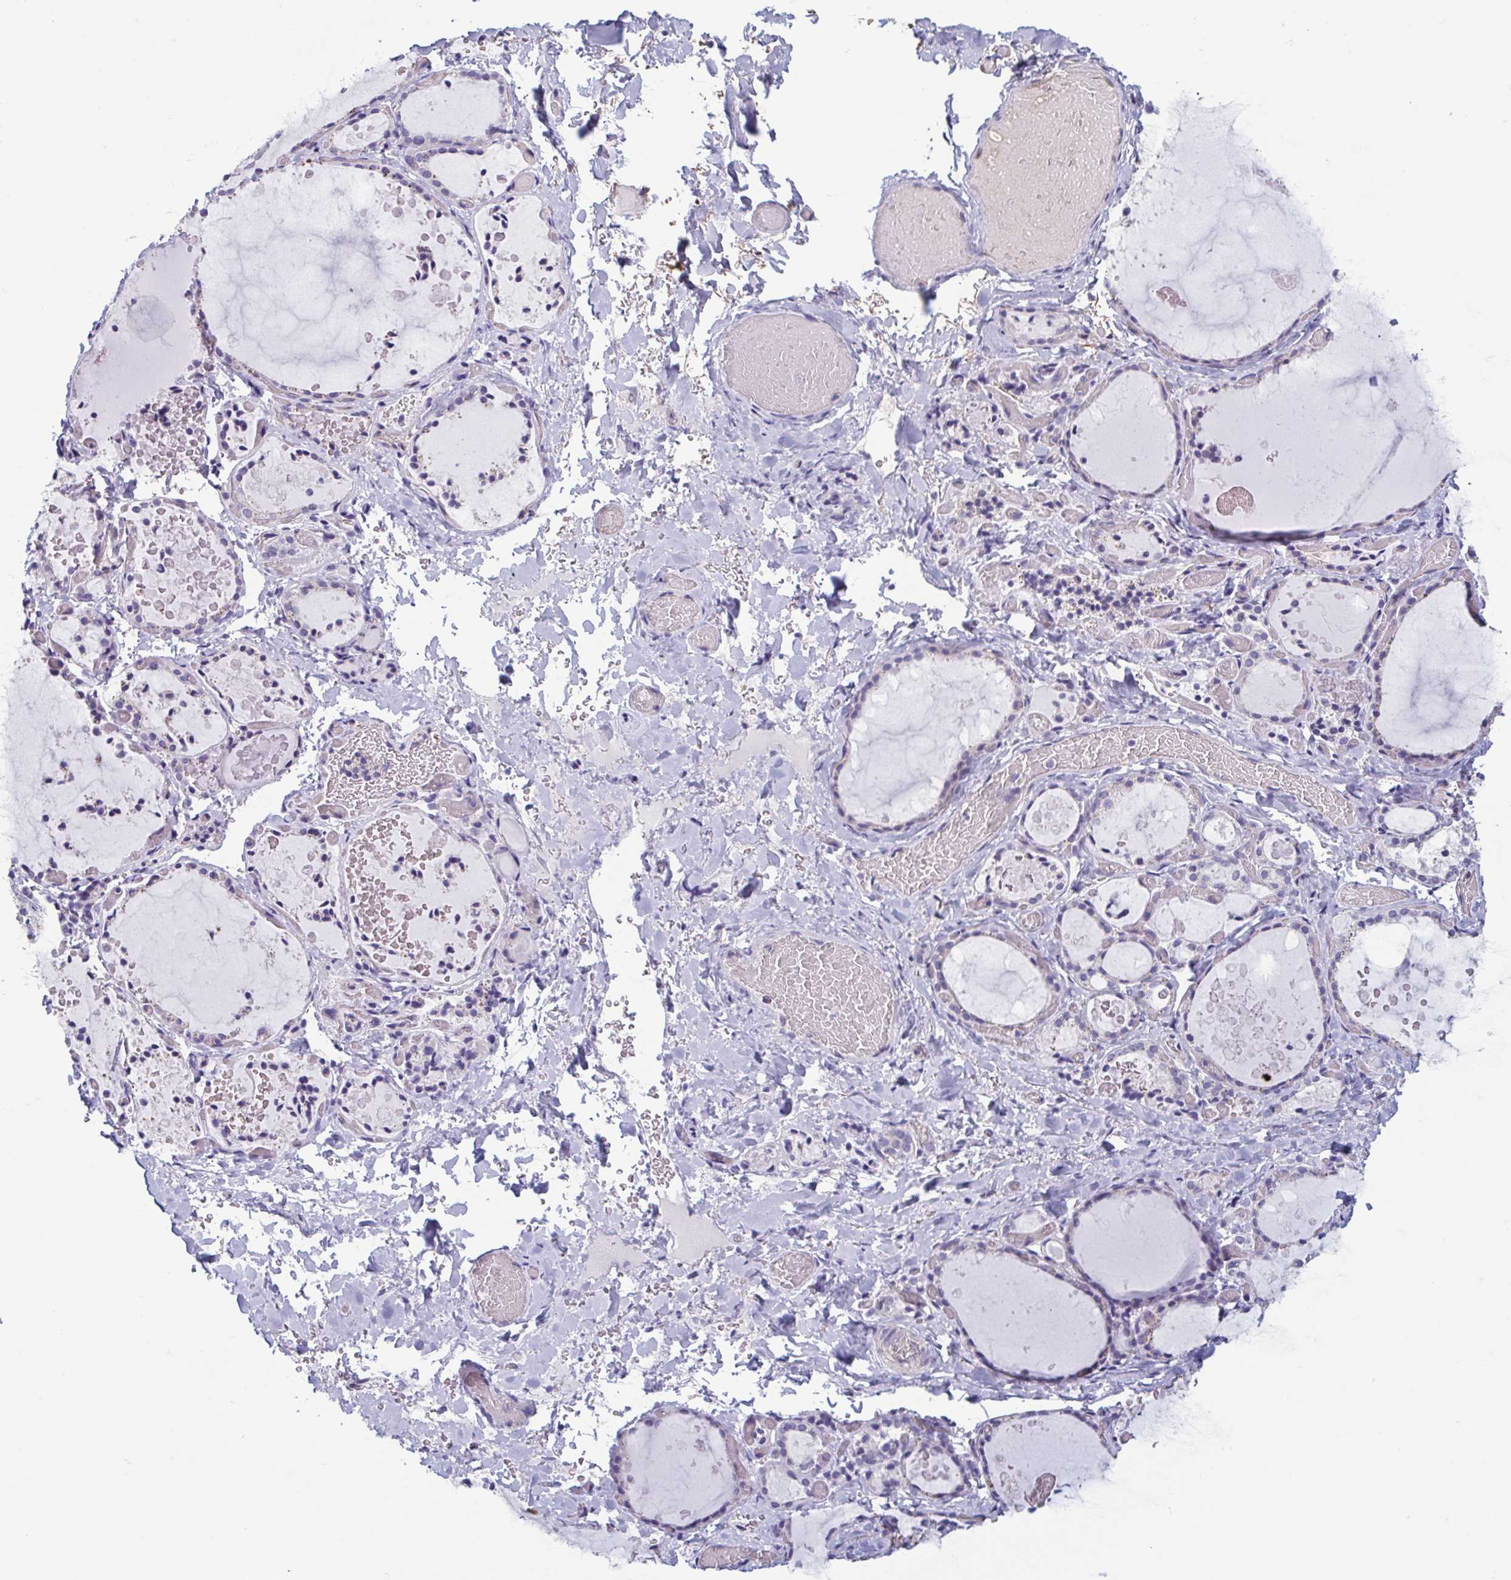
{"staining": {"intensity": "negative", "quantity": "none", "location": "none"}, "tissue": "thyroid gland", "cell_type": "Glandular cells", "image_type": "normal", "snomed": [{"axis": "morphology", "description": "Normal tissue, NOS"}, {"axis": "topography", "description": "Thyroid gland"}], "caption": "The IHC image has no significant expression in glandular cells of thyroid gland.", "gene": "MORC4", "patient": {"sex": "female", "age": 56}}